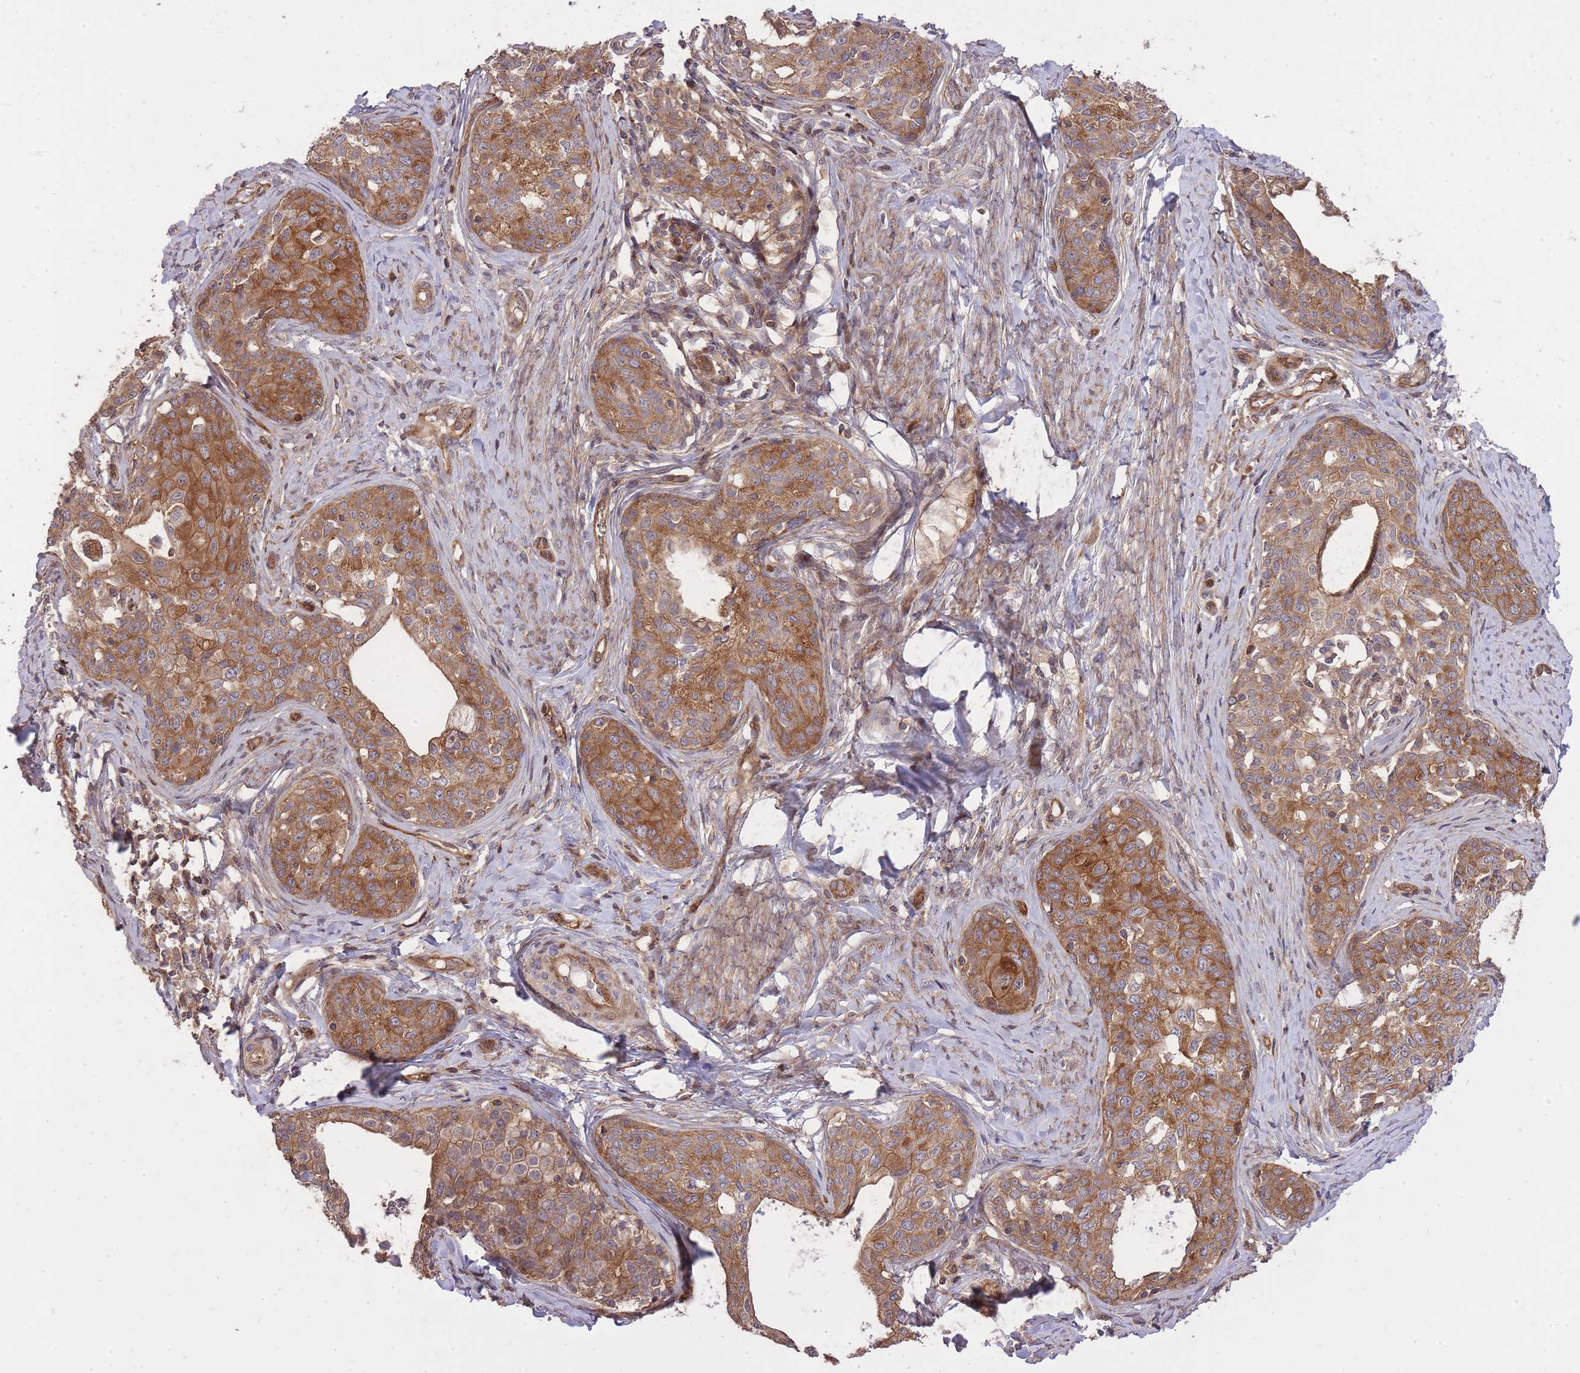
{"staining": {"intensity": "moderate", "quantity": ">75%", "location": "cytoplasmic/membranous"}, "tissue": "cervical cancer", "cell_type": "Tumor cells", "image_type": "cancer", "snomed": [{"axis": "morphology", "description": "Squamous cell carcinoma, NOS"}, {"axis": "morphology", "description": "Adenocarcinoma, NOS"}, {"axis": "topography", "description": "Cervix"}], "caption": "Immunohistochemistry image of neoplastic tissue: adenocarcinoma (cervical) stained using IHC reveals medium levels of moderate protein expression localized specifically in the cytoplasmic/membranous of tumor cells, appearing as a cytoplasmic/membranous brown color.", "gene": "PLD1", "patient": {"sex": "female", "age": 52}}